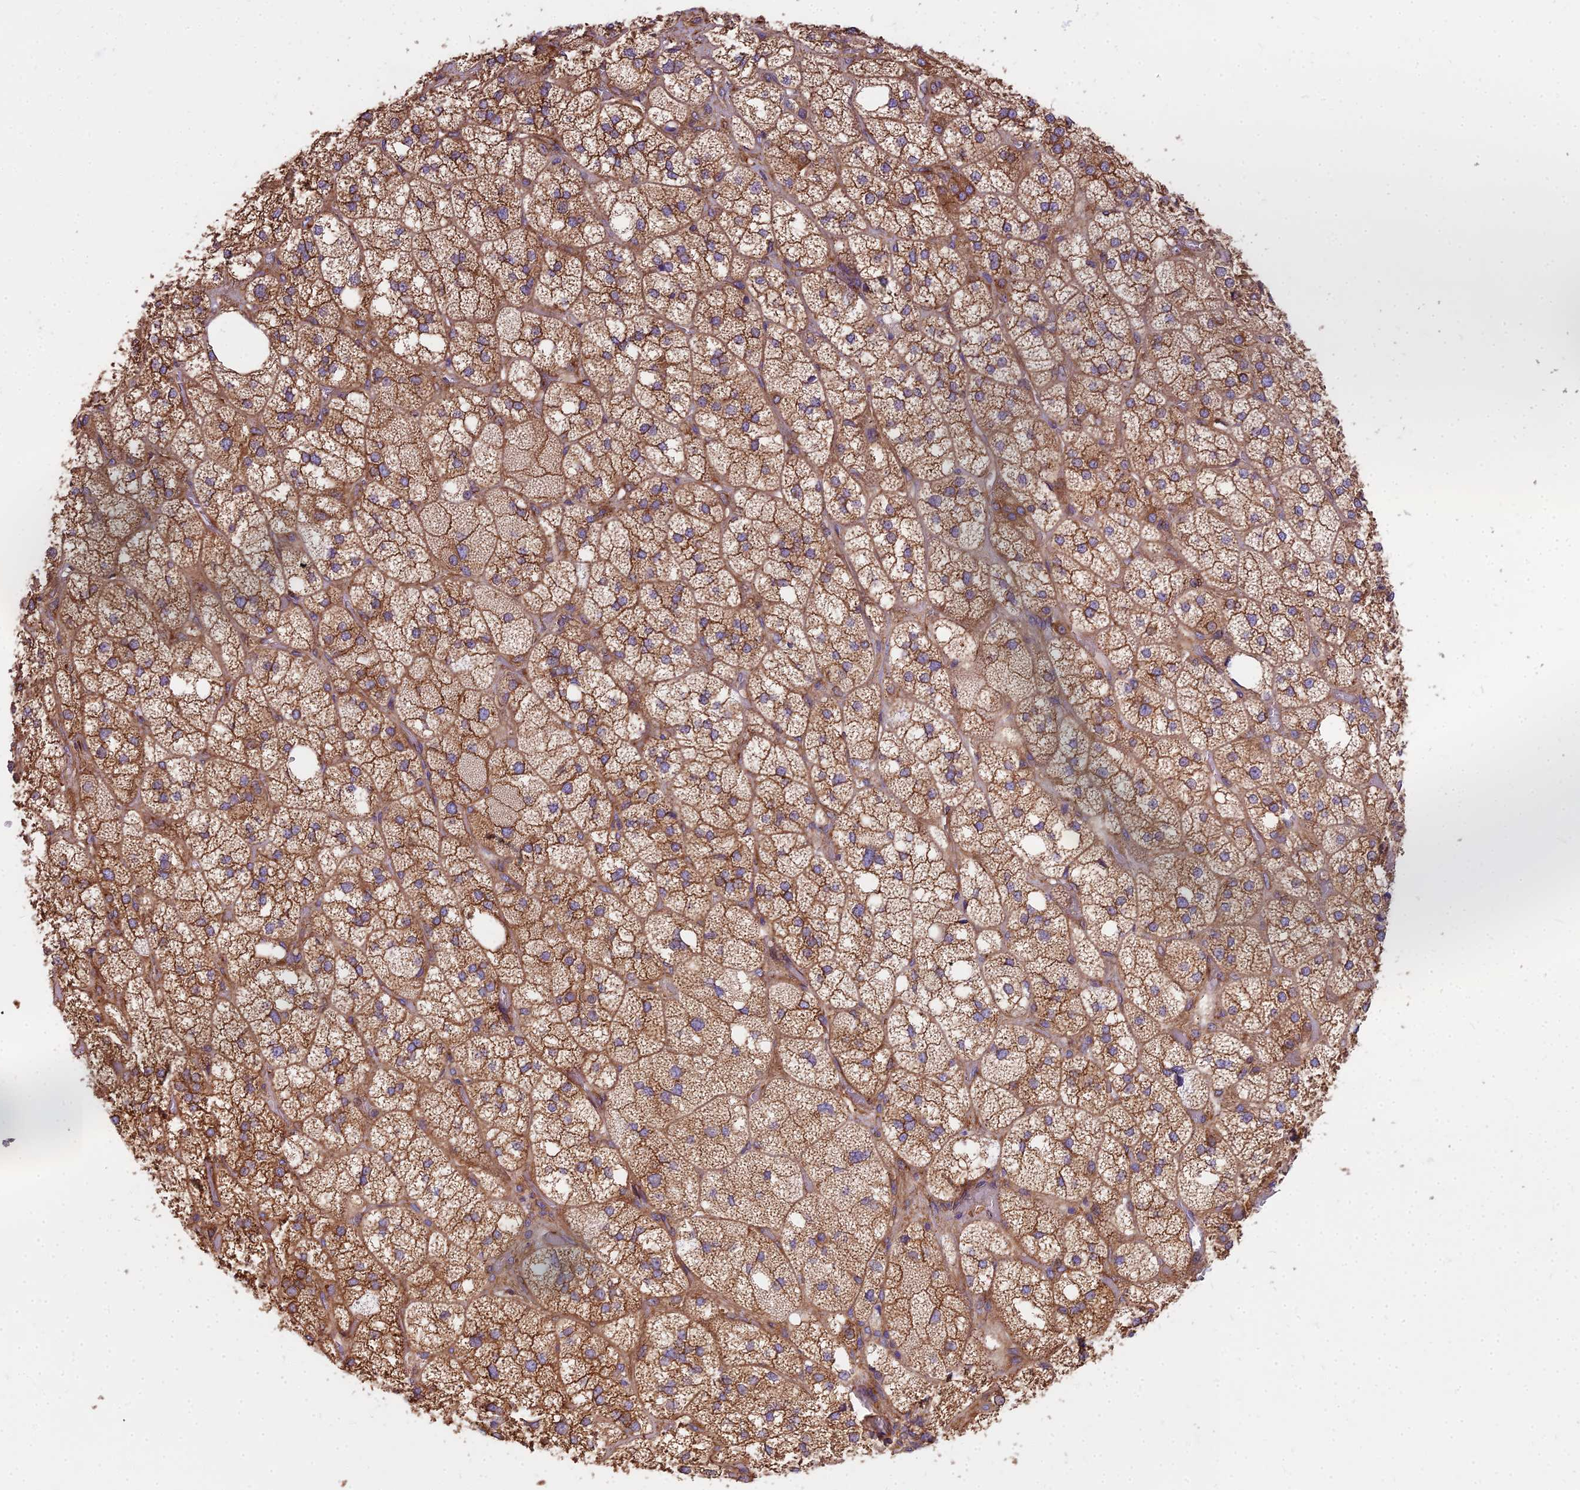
{"staining": {"intensity": "moderate", "quantity": ">75%", "location": "cytoplasmic/membranous"}, "tissue": "adrenal gland", "cell_type": "Glandular cells", "image_type": "normal", "snomed": [{"axis": "morphology", "description": "Normal tissue, NOS"}, {"axis": "topography", "description": "Adrenal gland"}], "caption": "Approximately >75% of glandular cells in normal human adrenal gland reveal moderate cytoplasmic/membranous protein staining as visualized by brown immunohistochemical staining.", "gene": "DCTN3", "patient": {"sex": "male", "age": 61}}